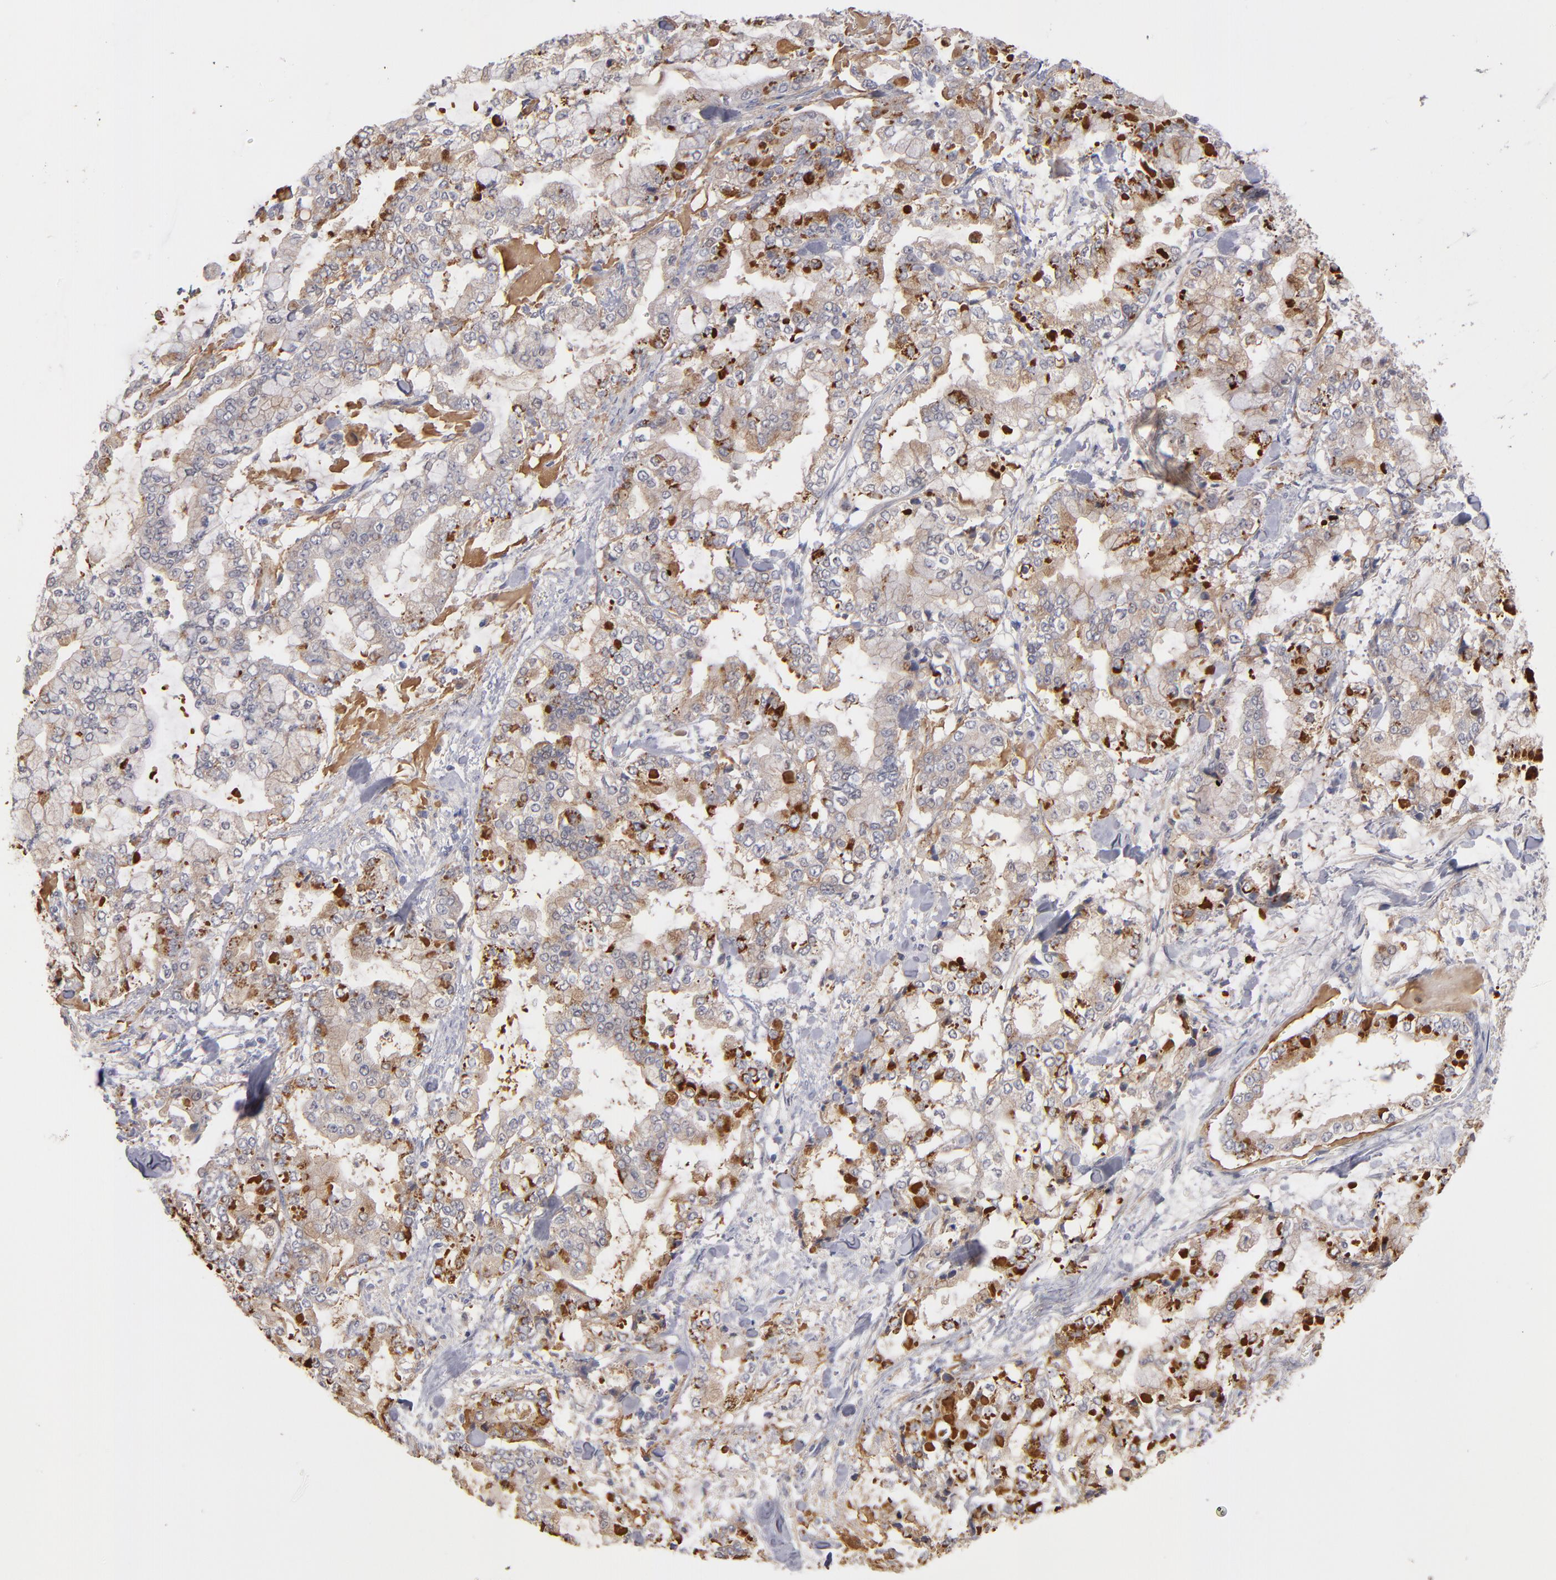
{"staining": {"intensity": "weak", "quantity": ">75%", "location": "cytoplasmic/membranous"}, "tissue": "stomach cancer", "cell_type": "Tumor cells", "image_type": "cancer", "snomed": [{"axis": "morphology", "description": "Normal tissue, NOS"}, {"axis": "morphology", "description": "Adenocarcinoma, NOS"}, {"axis": "topography", "description": "Stomach, upper"}, {"axis": "topography", "description": "Stomach"}], "caption": "An immunohistochemistry image of tumor tissue is shown. Protein staining in brown highlights weak cytoplasmic/membranous positivity in adenocarcinoma (stomach) within tumor cells.", "gene": "EXD2", "patient": {"sex": "male", "age": 76}}